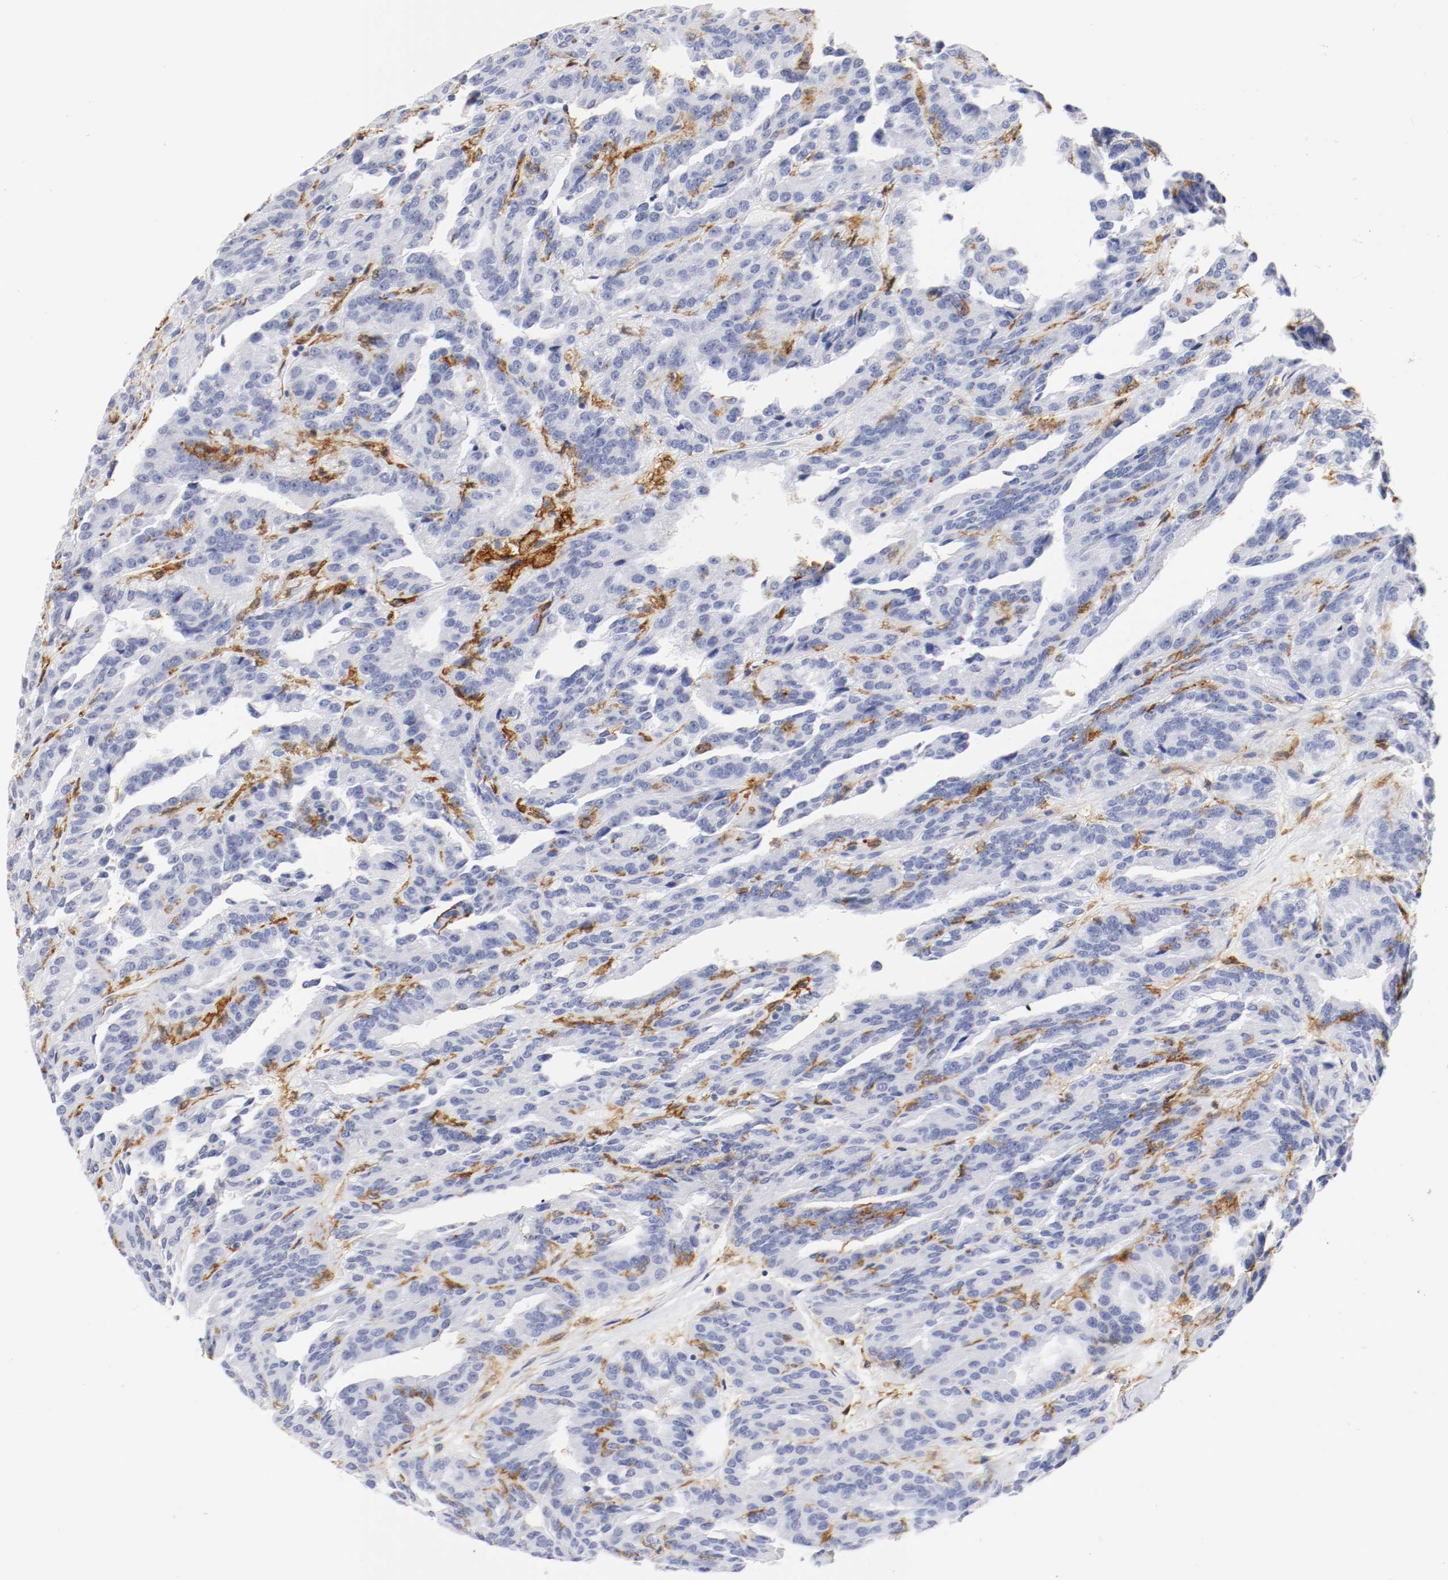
{"staining": {"intensity": "negative", "quantity": "none", "location": "none"}, "tissue": "renal cancer", "cell_type": "Tumor cells", "image_type": "cancer", "snomed": [{"axis": "morphology", "description": "Adenocarcinoma, NOS"}, {"axis": "topography", "description": "Kidney"}], "caption": "Immunohistochemical staining of adenocarcinoma (renal) displays no significant staining in tumor cells. The staining was performed using DAB (3,3'-diaminobenzidine) to visualize the protein expression in brown, while the nuclei were stained in blue with hematoxylin (Magnification: 20x).", "gene": "ITGAX", "patient": {"sex": "male", "age": 46}}